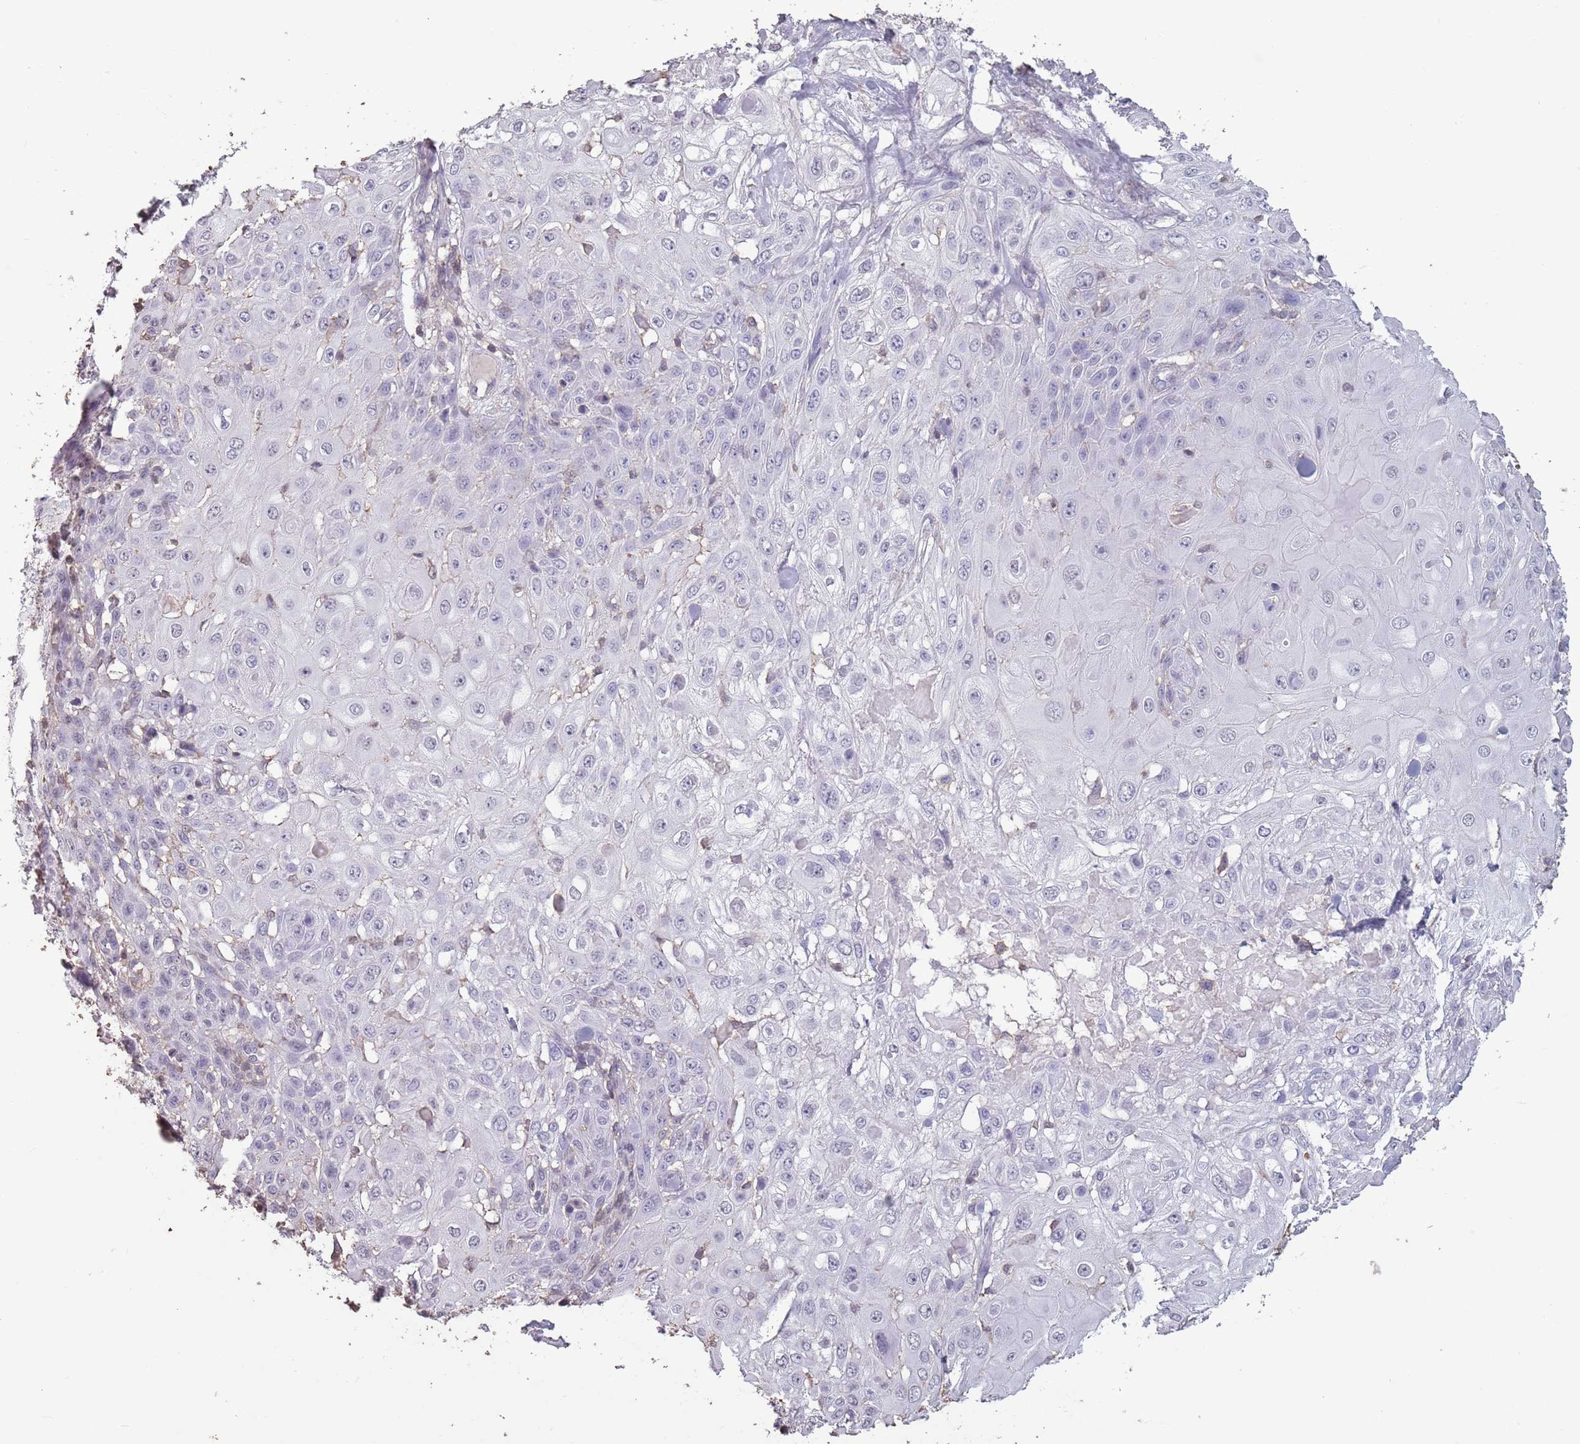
{"staining": {"intensity": "negative", "quantity": "none", "location": "none"}, "tissue": "skin cancer", "cell_type": "Tumor cells", "image_type": "cancer", "snomed": [{"axis": "morphology", "description": "Normal tissue, NOS"}, {"axis": "morphology", "description": "Squamous cell carcinoma, NOS"}, {"axis": "topography", "description": "Skin"}, {"axis": "topography", "description": "Cartilage tissue"}], "caption": "Photomicrograph shows no significant protein positivity in tumor cells of skin squamous cell carcinoma. The staining is performed using DAB brown chromogen with nuclei counter-stained in using hematoxylin.", "gene": "SUN5", "patient": {"sex": "female", "age": 79}}